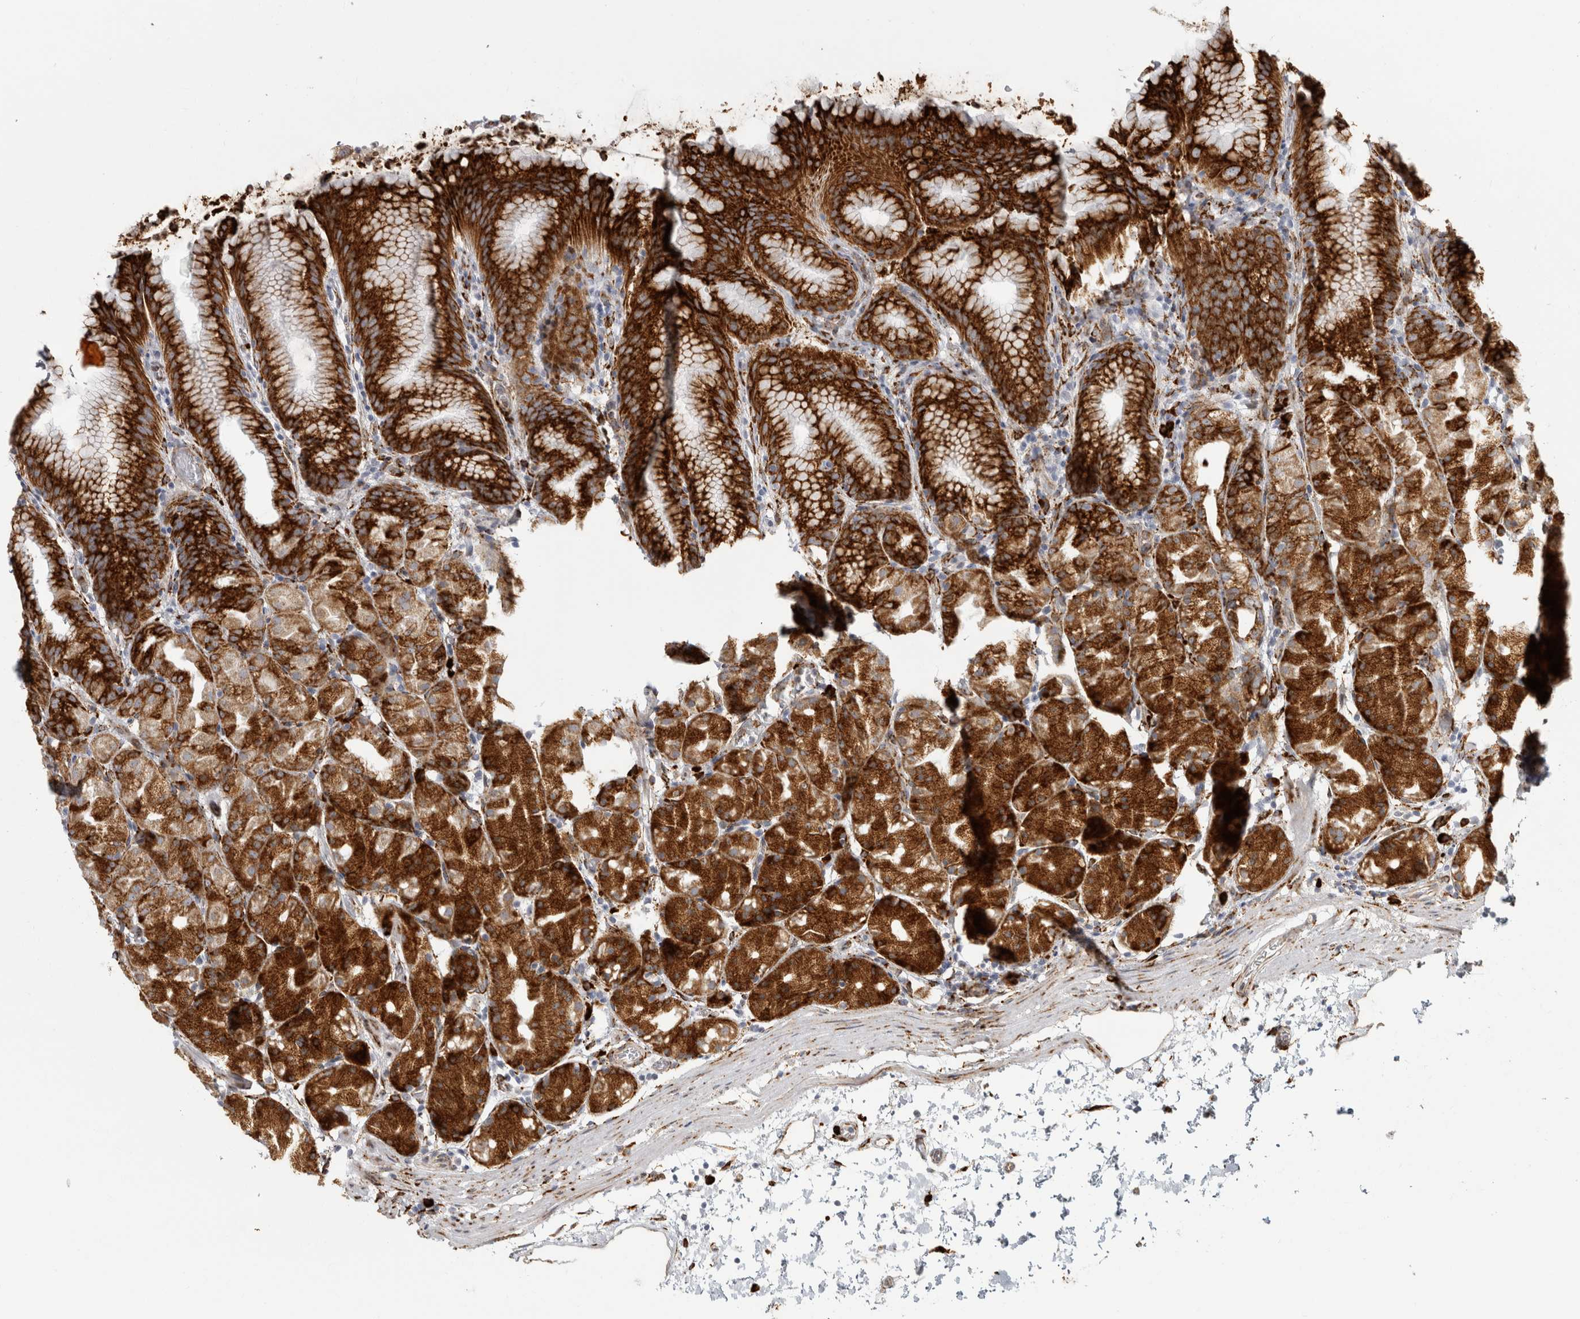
{"staining": {"intensity": "strong", "quantity": ">75%", "location": "cytoplasmic/membranous"}, "tissue": "stomach", "cell_type": "Glandular cells", "image_type": "normal", "snomed": [{"axis": "morphology", "description": "Normal tissue, NOS"}, {"axis": "topography", "description": "Stomach, upper"}], "caption": "Brown immunohistochemical staining in benign human stomach shows strong cytoplasmic/membranous staining in about >75% of glandular cells.", "gene": "OSTN", "patient": {"sex": "male", "age": 48}}